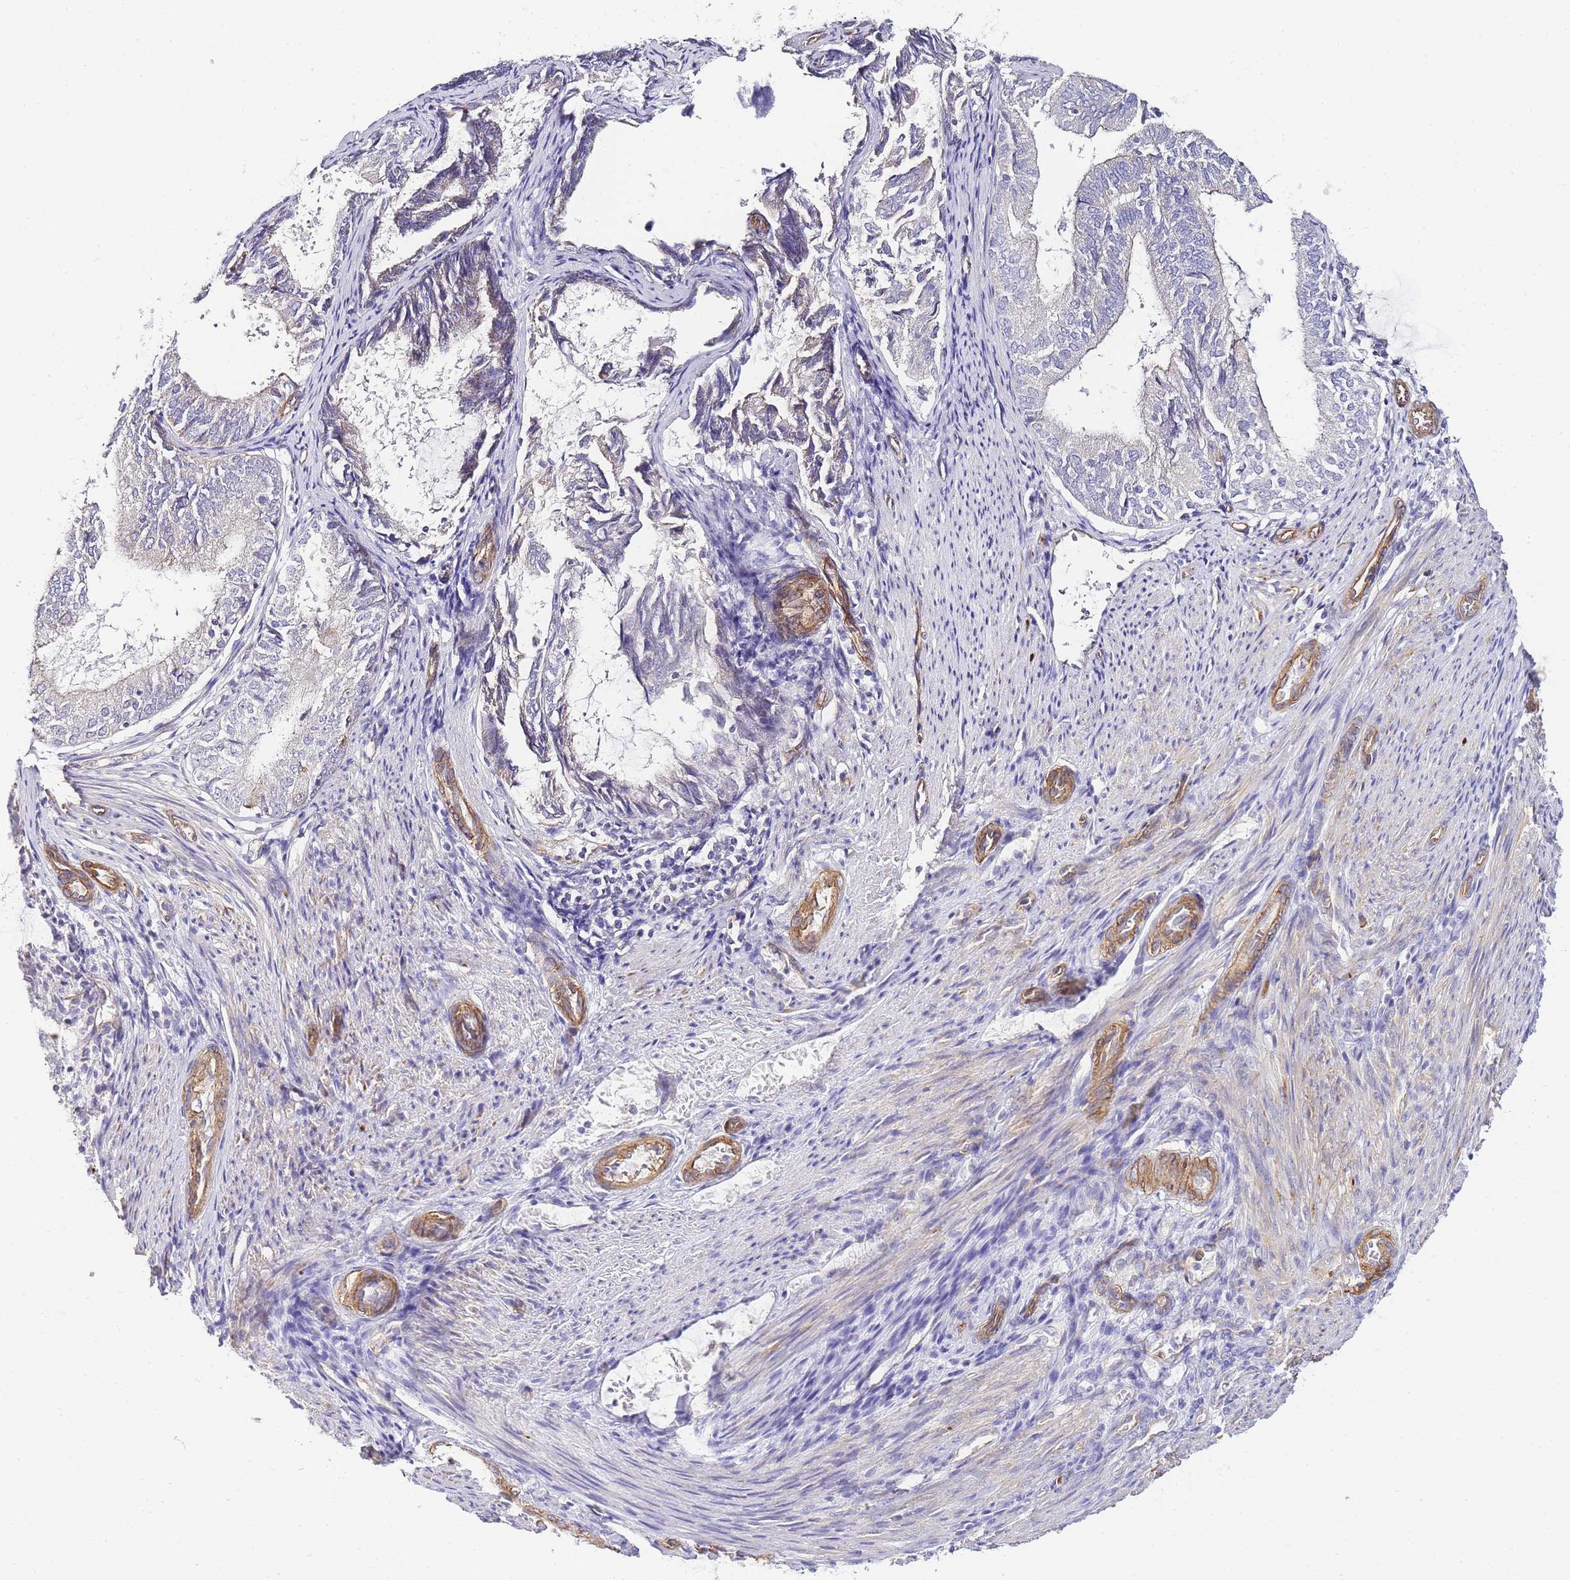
{"staining": {"intensity": "negative", "quantity": "none", "location": "none"}, "tissue": "endometrial cancer", "cell_type": "Tumor cells", "image_type": "cancer", "snomed": [{"axis": "morphology", "description": "Adenocarcinoma, NOS"}, {"axis": "topography", "description": "Endometrium"}], "caption": "DAB (3,3'-diaminobenzidine) immunohistochemical staining of endometrial adenocarcinoma demonstrates no significant expression in tumor cells.", "gene": "PDCD7", "patient": {"sex": "female", "age": 81}}